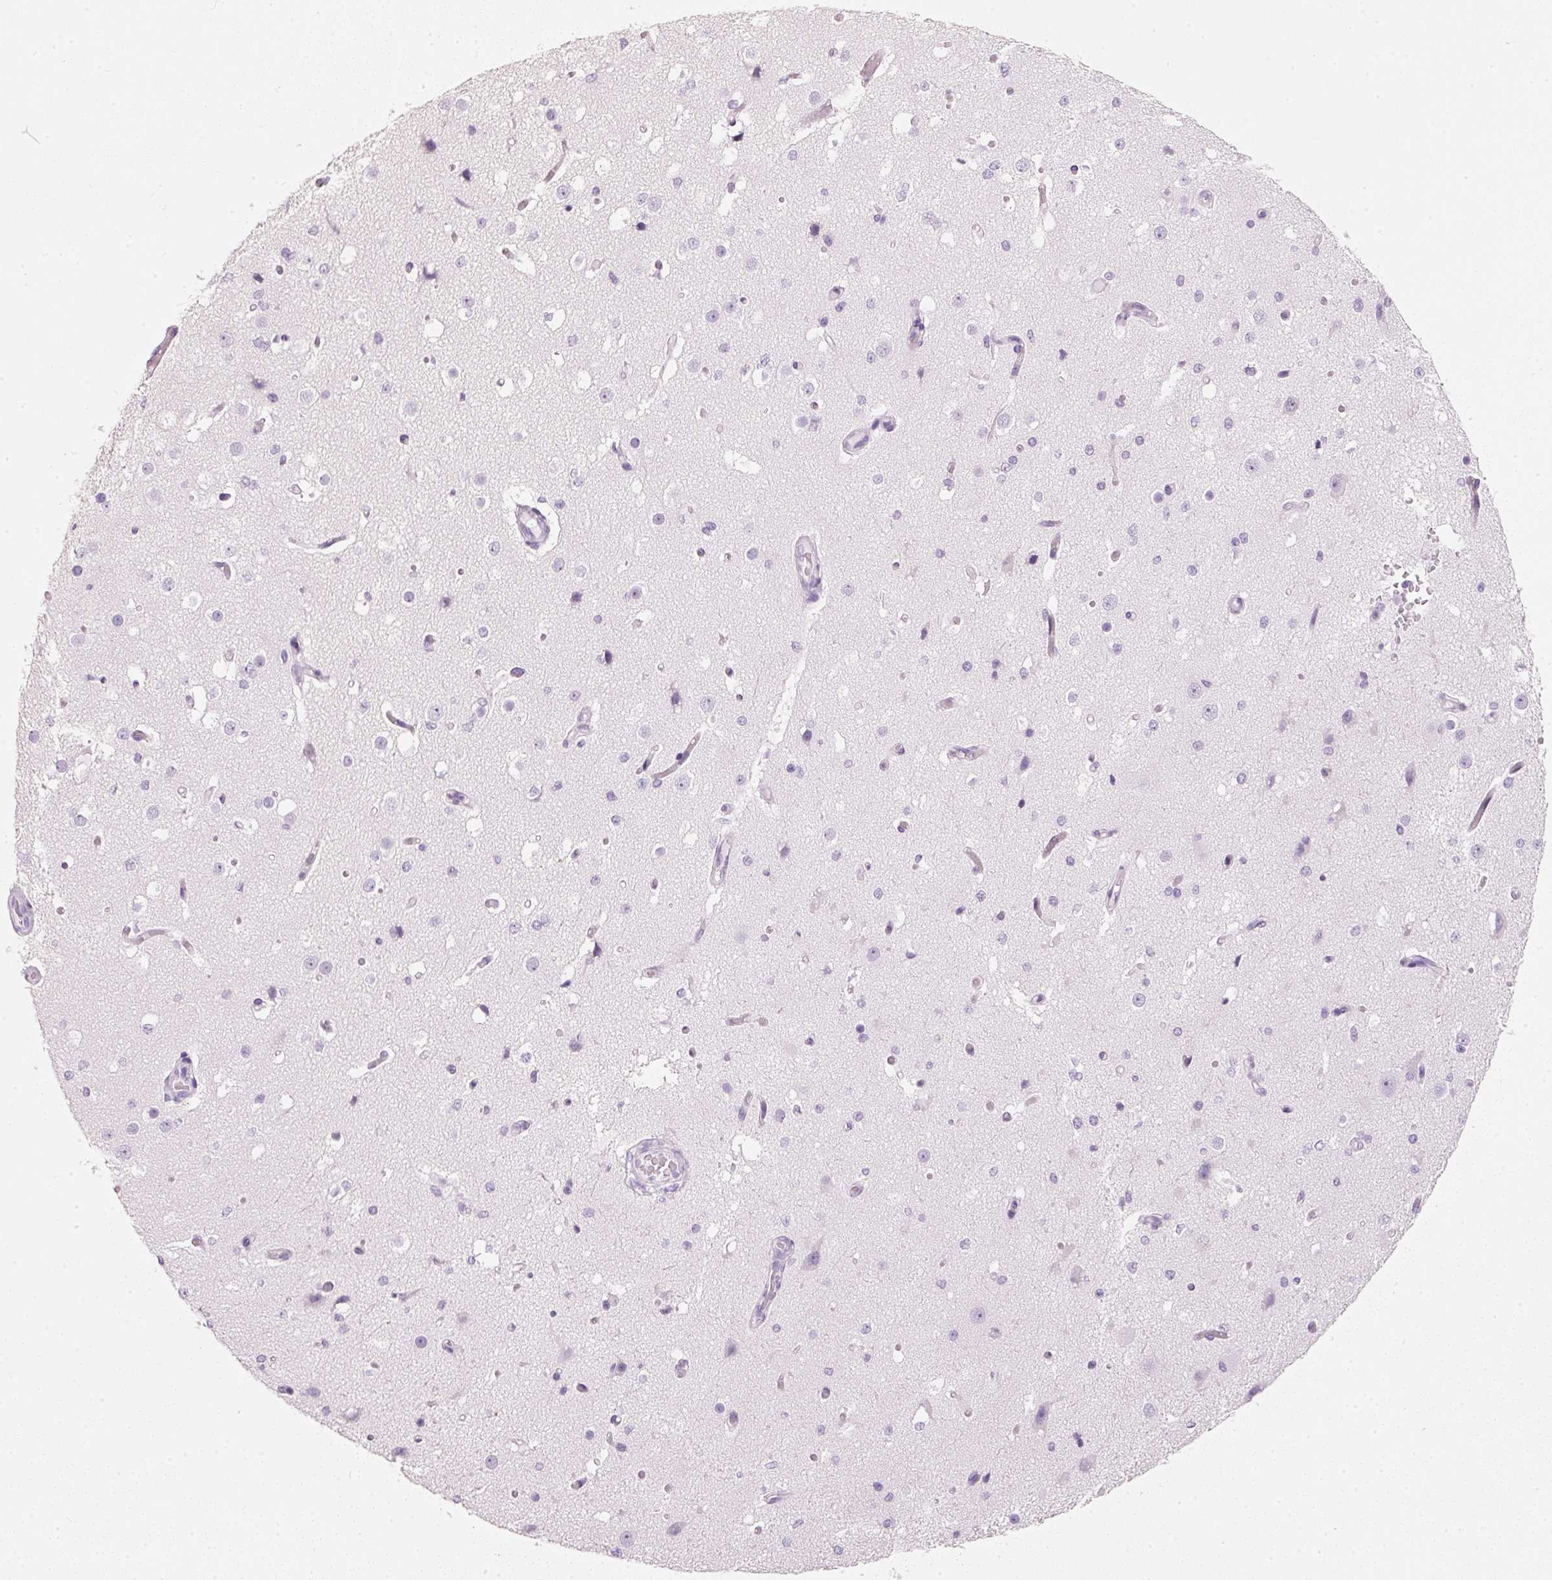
{"staining": {"intensity": "negative", "quantity": "none", "location": "none"}, "tissue": "cerebral cortex", "cell_type": "Endothelial cells", "image_type": "normal", "snomed": [{"axis": "morphology", "description": "Normal tissue, NOS"}, {"axis": "morphology", "description": "Inflammation, NOS"}, {"axis": "topography", "description": "Cerebral cortex"}], "caption": "DAB immunohistochemical staining of benign cerebral cortex displays no significant expression in endothelial cells.", "gene": "PDXDC1", "patient": {"sex": "male", "age": 6}}